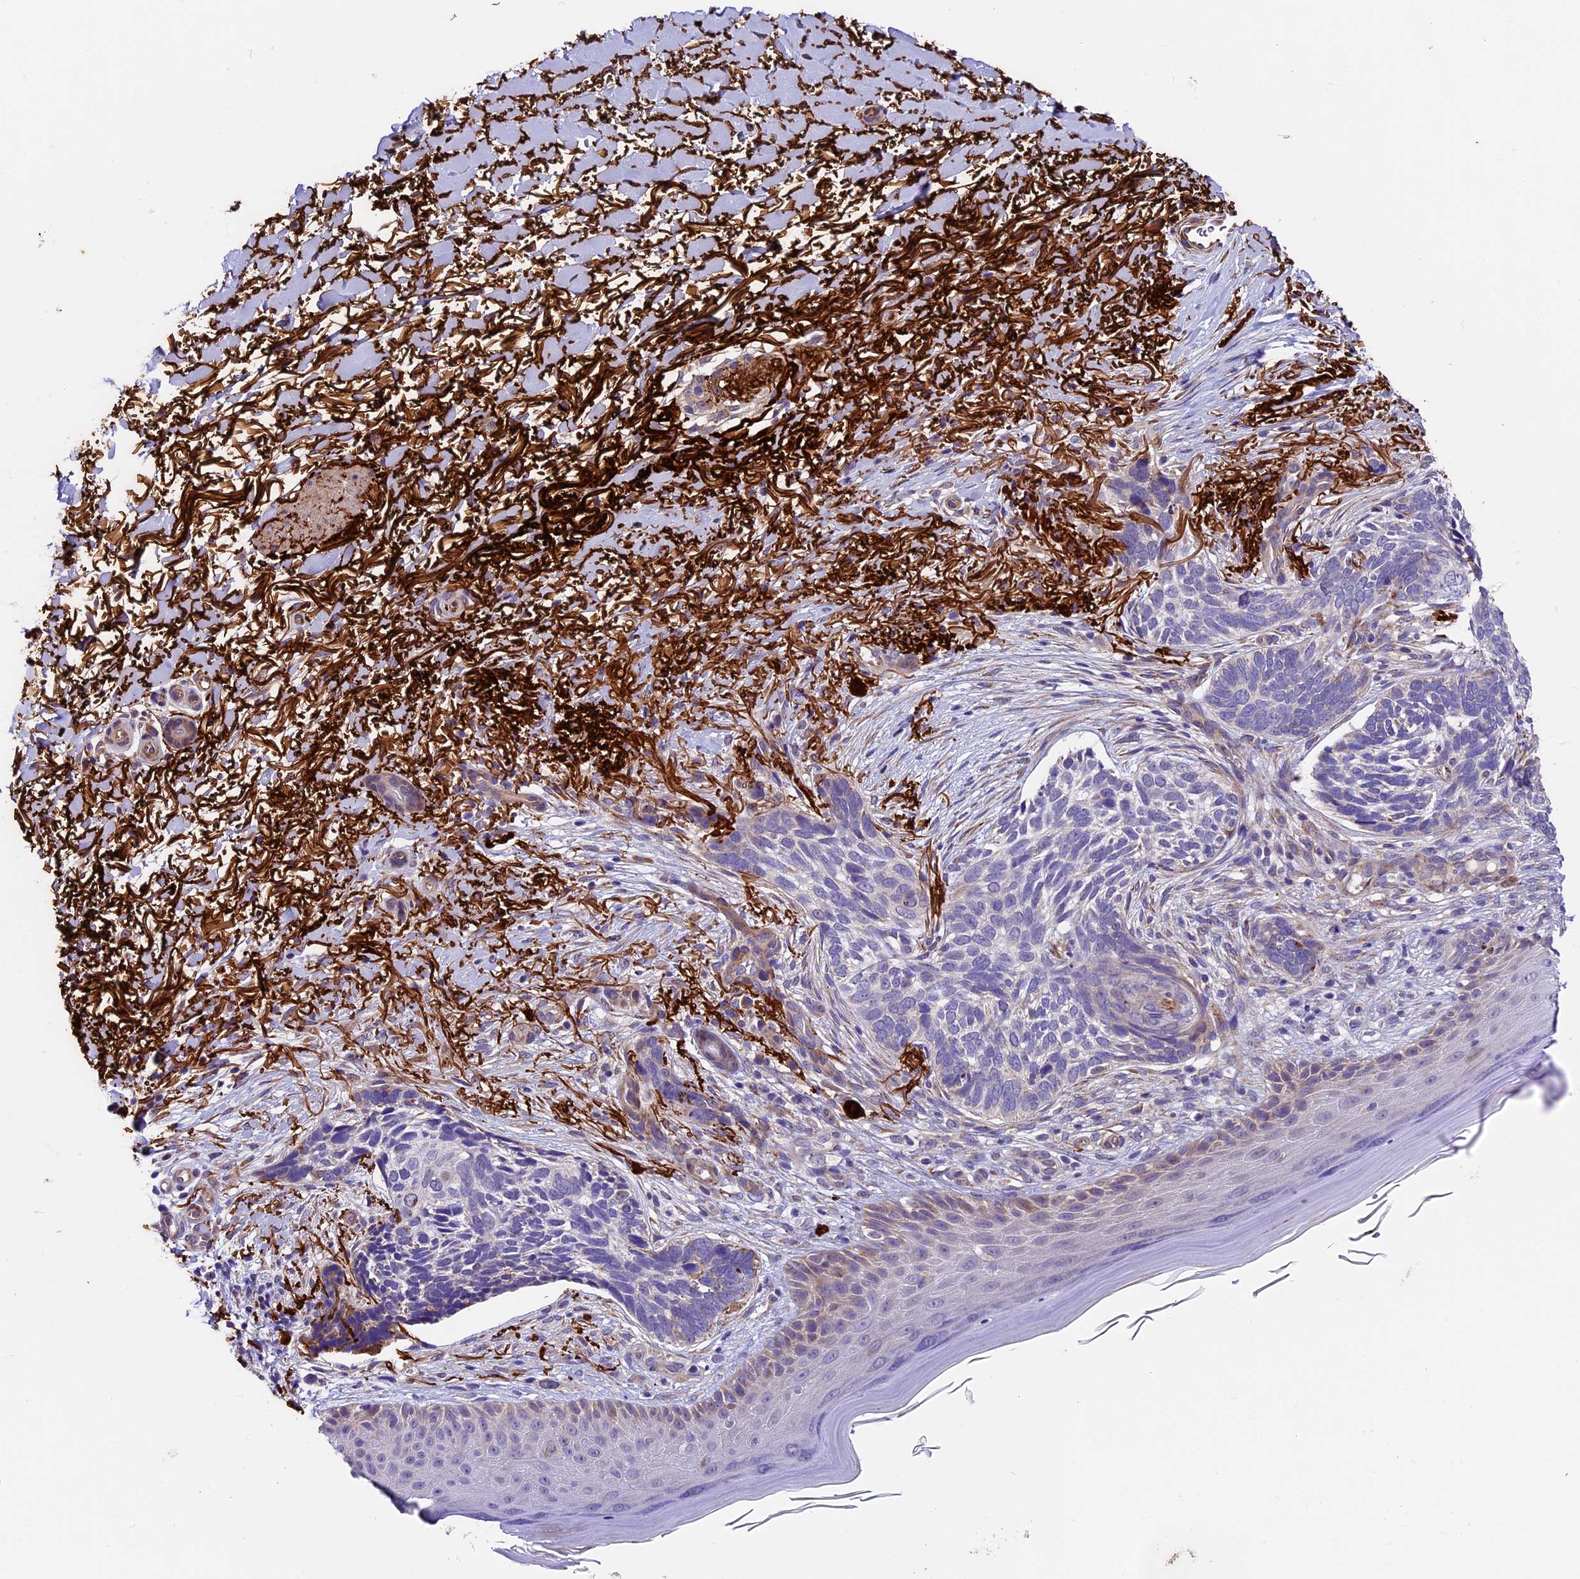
{"staining": {"intensity": "negative", "quantity": "none", "location": "none"}, "tissue": "skin cancer", "cell_type": "Tumor cells", "image_type": "cancer", "snomed": [{"axis": "morphology", "description": "Normal tissue, NOS"}, {"axis": "morphology", "description": "Basal cell carcinoma"}, {"axis": "topography", "description": "Skin"}], "caption": "Immunohistochemistry photomicrograph of neoplastic tissue: human skin cancer (basal cell carcinoma) stained with DAB demonstrates no significant protein positivity in tumor cells.", "gene": "LSM7", "patient": {"sex": "female", "age": 67}}